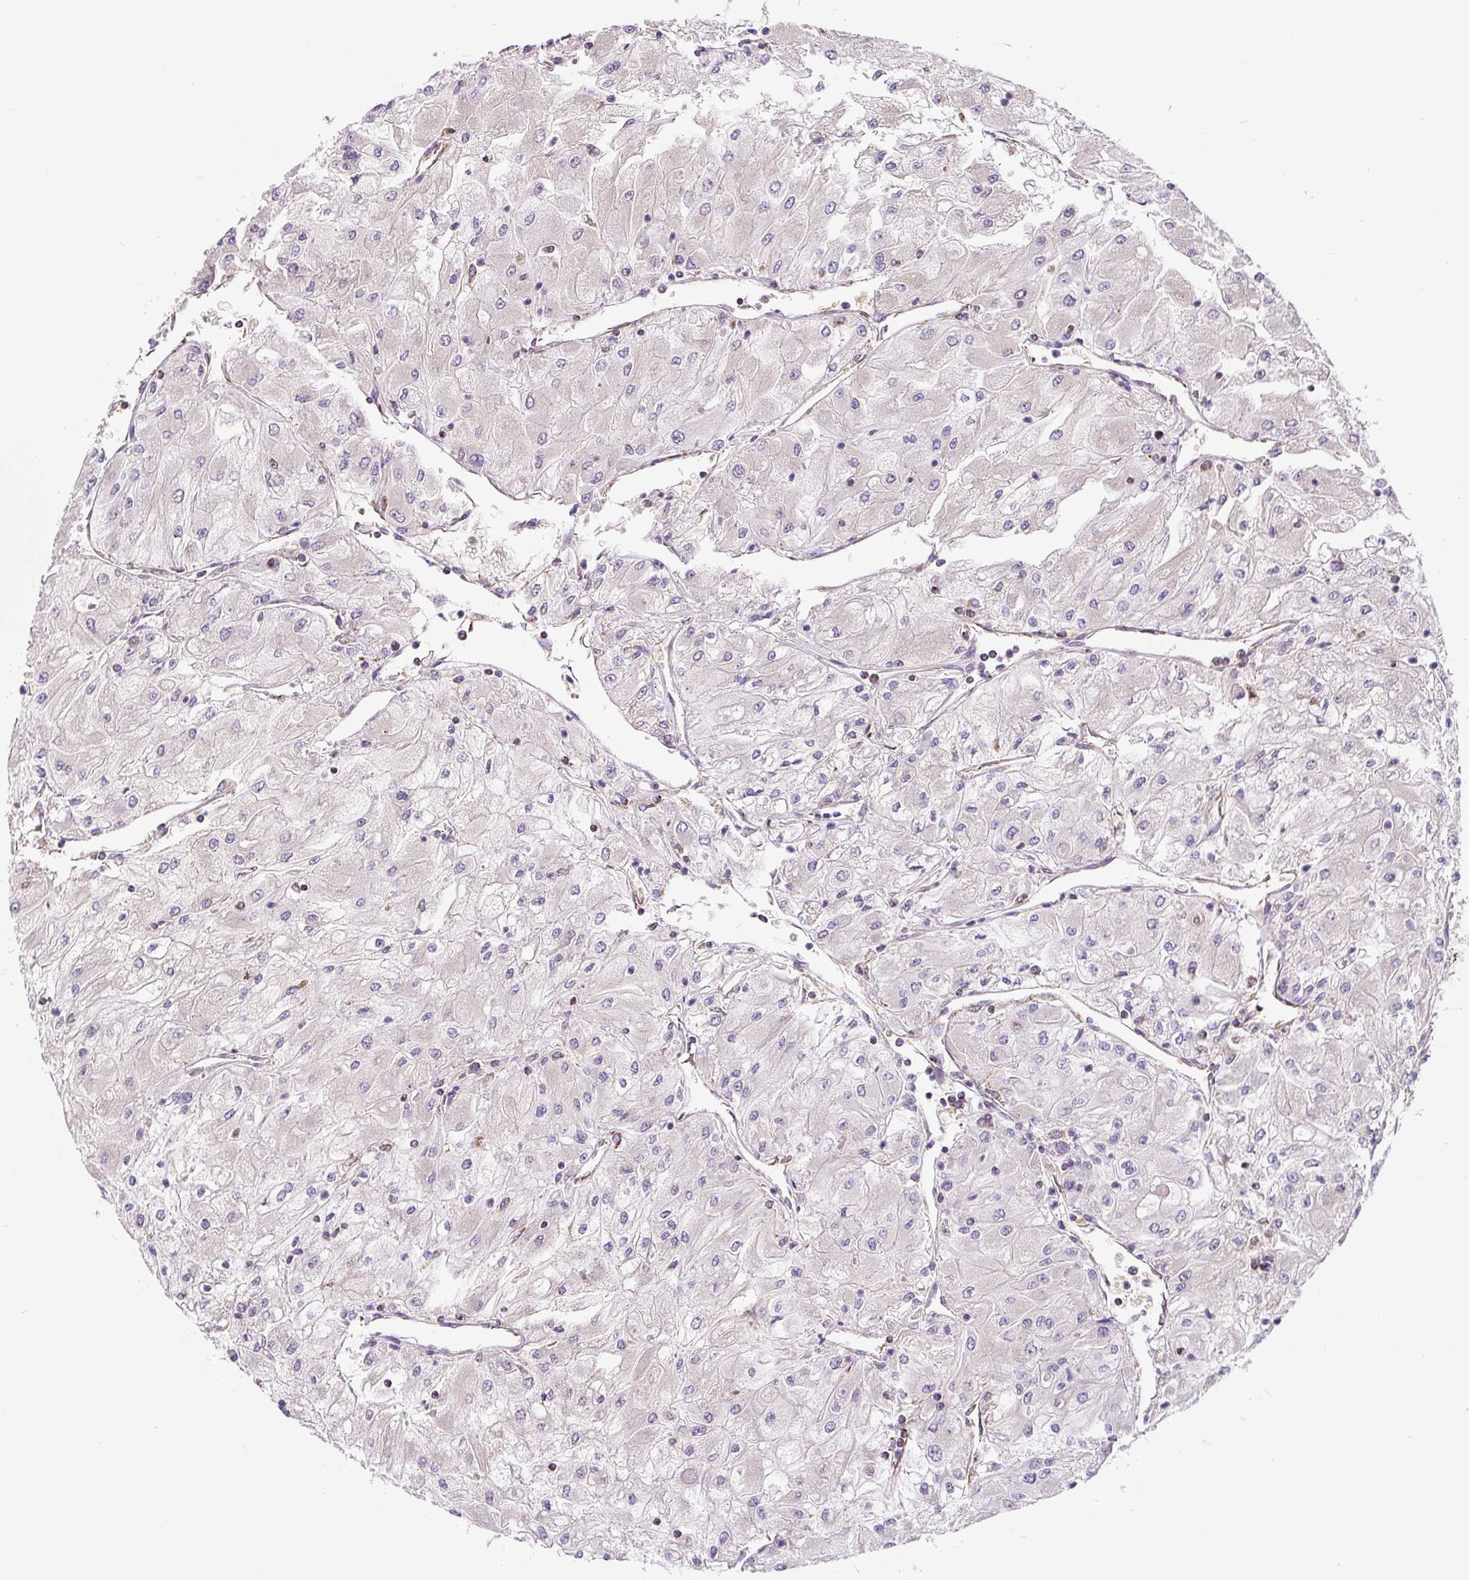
{"staining": {"intensity": "negative", "quantity": "none", "location": "none"}, "tissue": "renal cancer", "cell_type": "Tumor cells", "image_type": "cancer", "snomed": [{"axis": "morphology", "description": "Adenocarcinoma, NOS"}, {"axis": "topography", "description": "Kidney"}], "caption": "Photomicrograph shows no significant protein positivity in tumor cells of renal cancer.", "gene": "MT-CO2", "patient": {"sex": "male", "age": 80}}